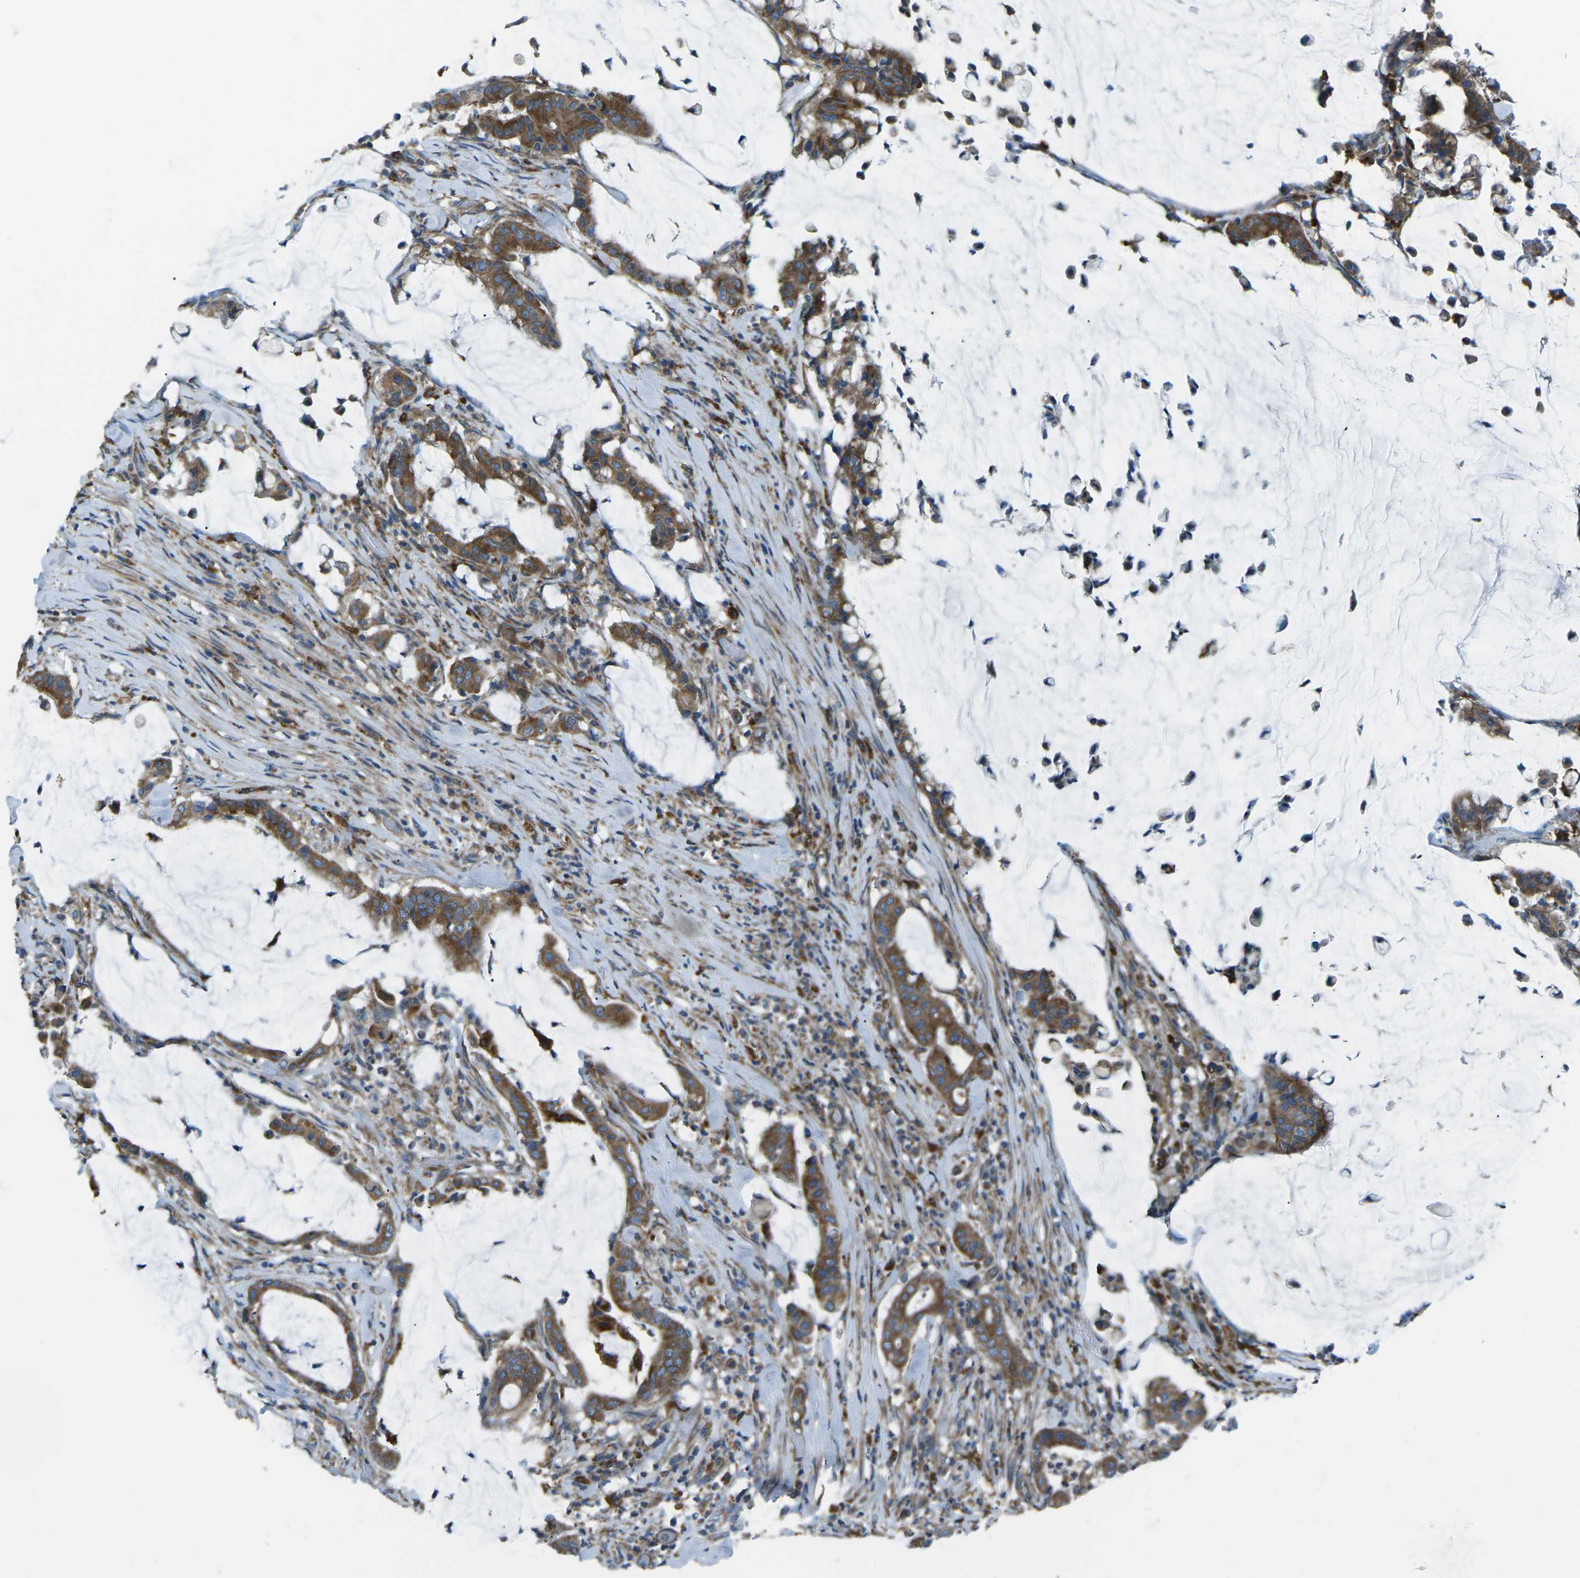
{"staining": {"intensity": "moderate", "quantity": ">75%", "location": "cytoplasmic/membranous"}, "tissue": "pancreatic cancer", "cell_type": "Tumor cells", "image_type": "cancer", "snomed": [{"axis": "morphology", "description": "Adenocarcinoma, NOS"}, {"axis": "topography", "description": "Pancreas"}], "caption": "Immunohistochemistry histopathology image of human pancreatic adenocarcinoma stained for a protein (brown), which shows medium levels of moderate cytoplasmic/membranous expression in approximately >75% of tumor cells.", "gene": "CDK17", "patient": {"sex": "male", "age": 41}}